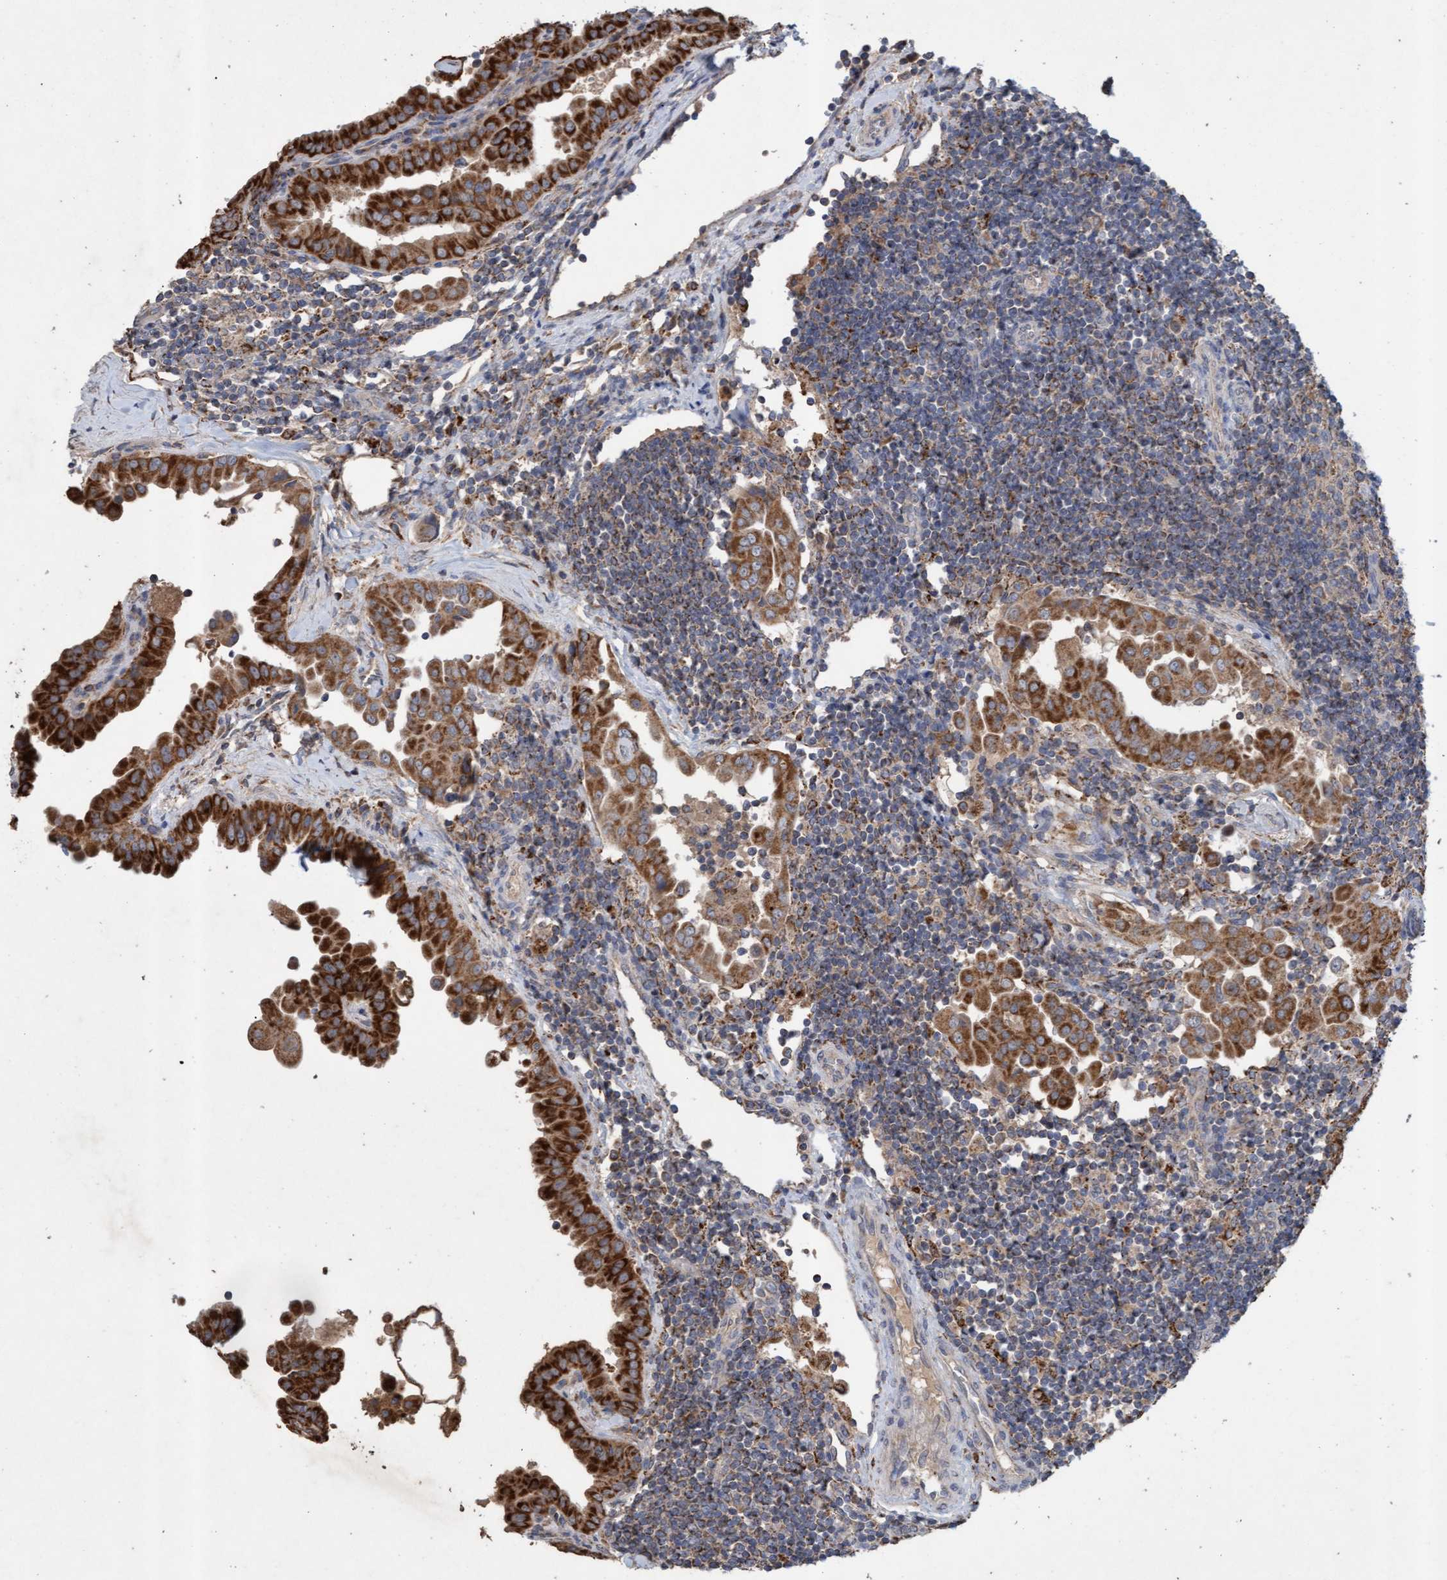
{"staining": {"intensity": "strong", "quantity": ">75%", "location": "cytoplasmic/membranous"}, "tissue": "thyroid cancer", "cell_type": "Tumor cells", "image_type": "cancer", "snomed": [{"axis": "morphology", "description": "Papillary adenocarcinoma, NOS"}, {"axis": "topography", "description": "Thyroid gland"}], "caption": "Immunohistochemical staining of thyroid cancer displays high levels of strong cytoplasmic/membranous protein positivity in approximately >75% of tumor cells. Using DAB (3,3'-diaminobenzidine) (brown) and hematoxylin (blue) stains, captured at high magnification using brightfield microscopy.", "gene": "ATPAF2", "patient": {"sex": "male", "age": 33}}